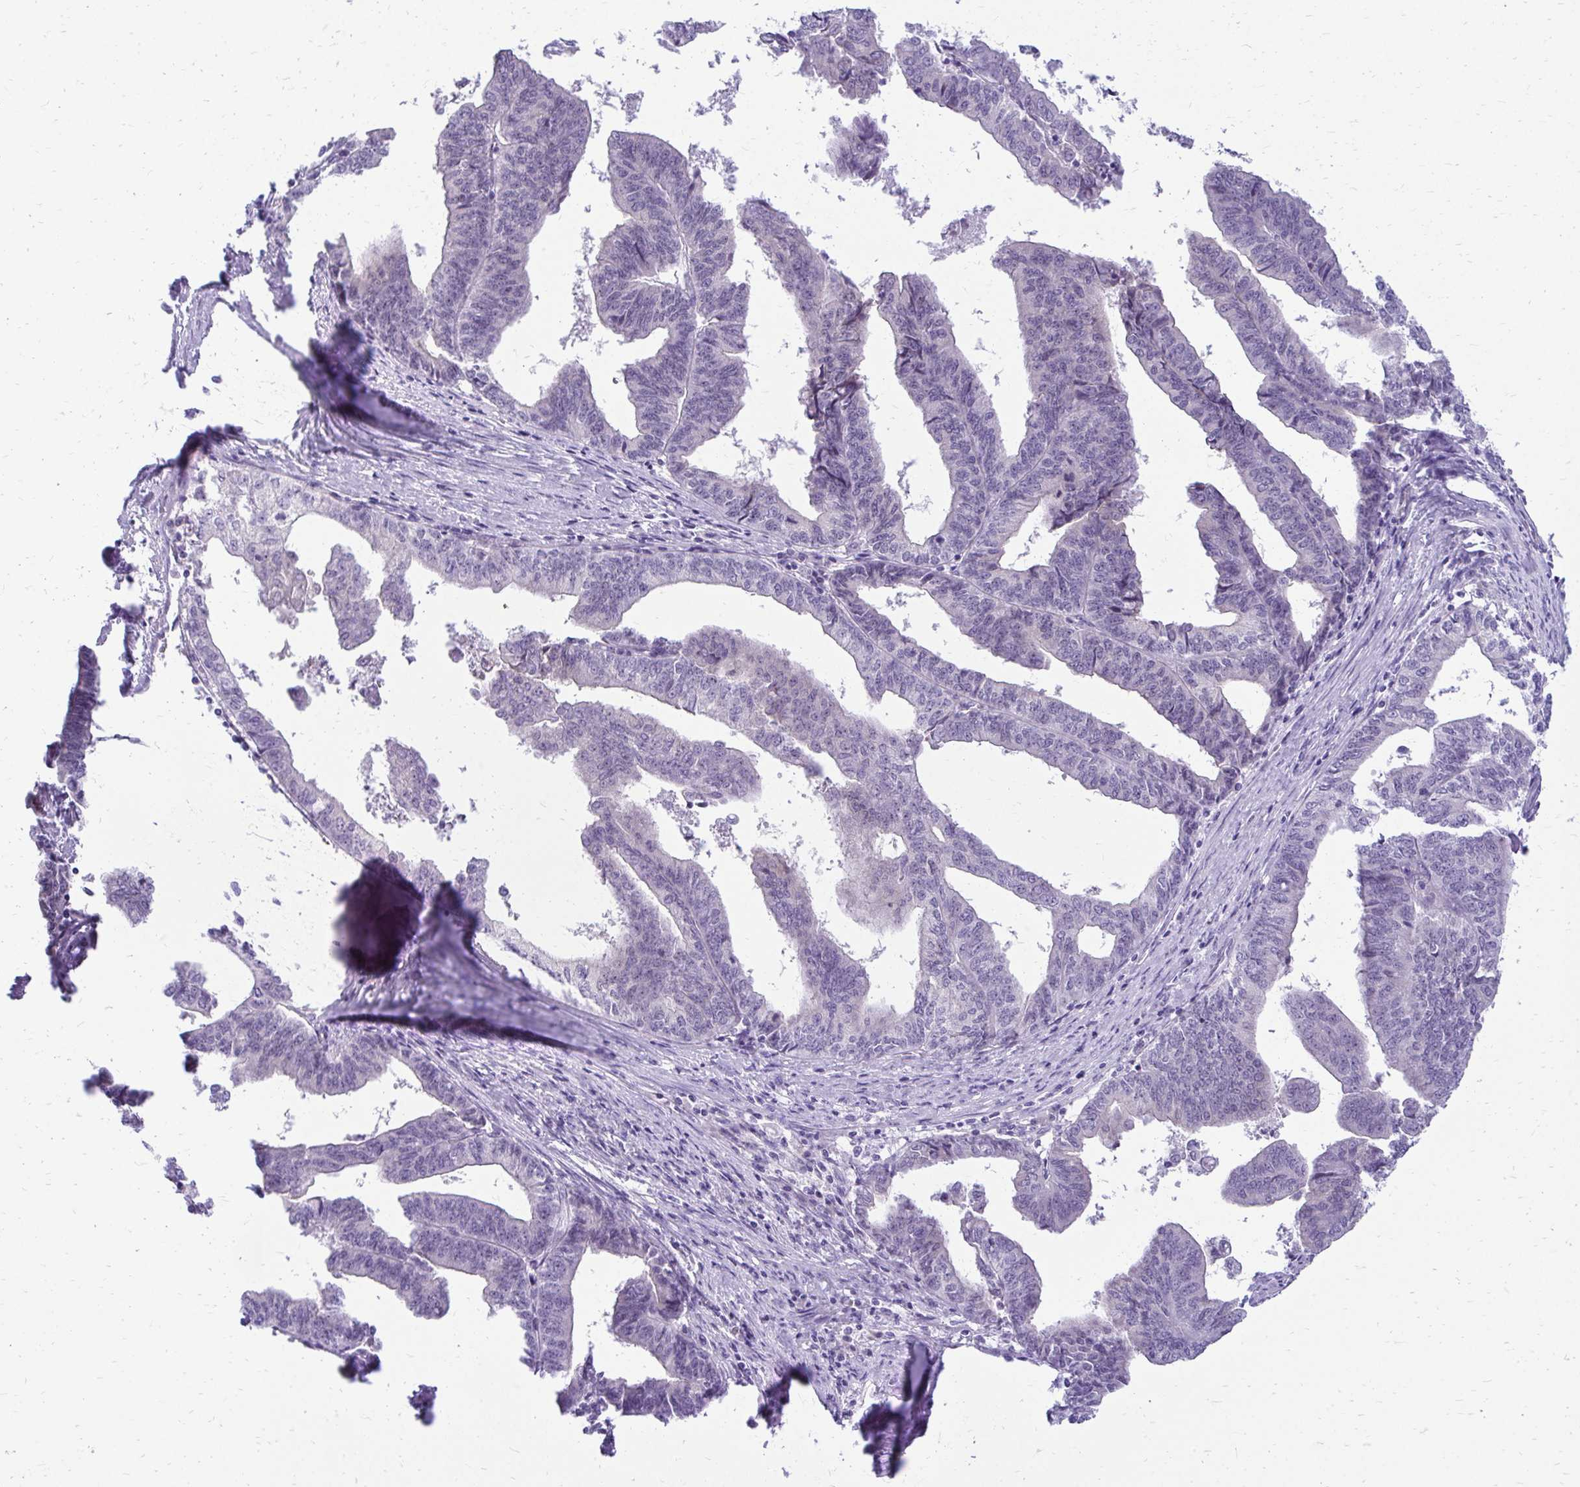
{"staining": {"intensity": "negative", "quantity": "none", "location": "none"}, "tissue": "endometrial cancer", "cell_type": "Tumor cells", "image_type": "cancer", "snomed": [{"axis": "morphology", "description": "Adenocarcinoma, NOS"}, {"axis": "topography", "description": "Endometrium"}], "caption": "The histopathology image reveals no significant positivity in tumor cells of endometrial adenocarcinoma.", "gene": "NIFK", "patient": {"sex": "female", "age": 65}}